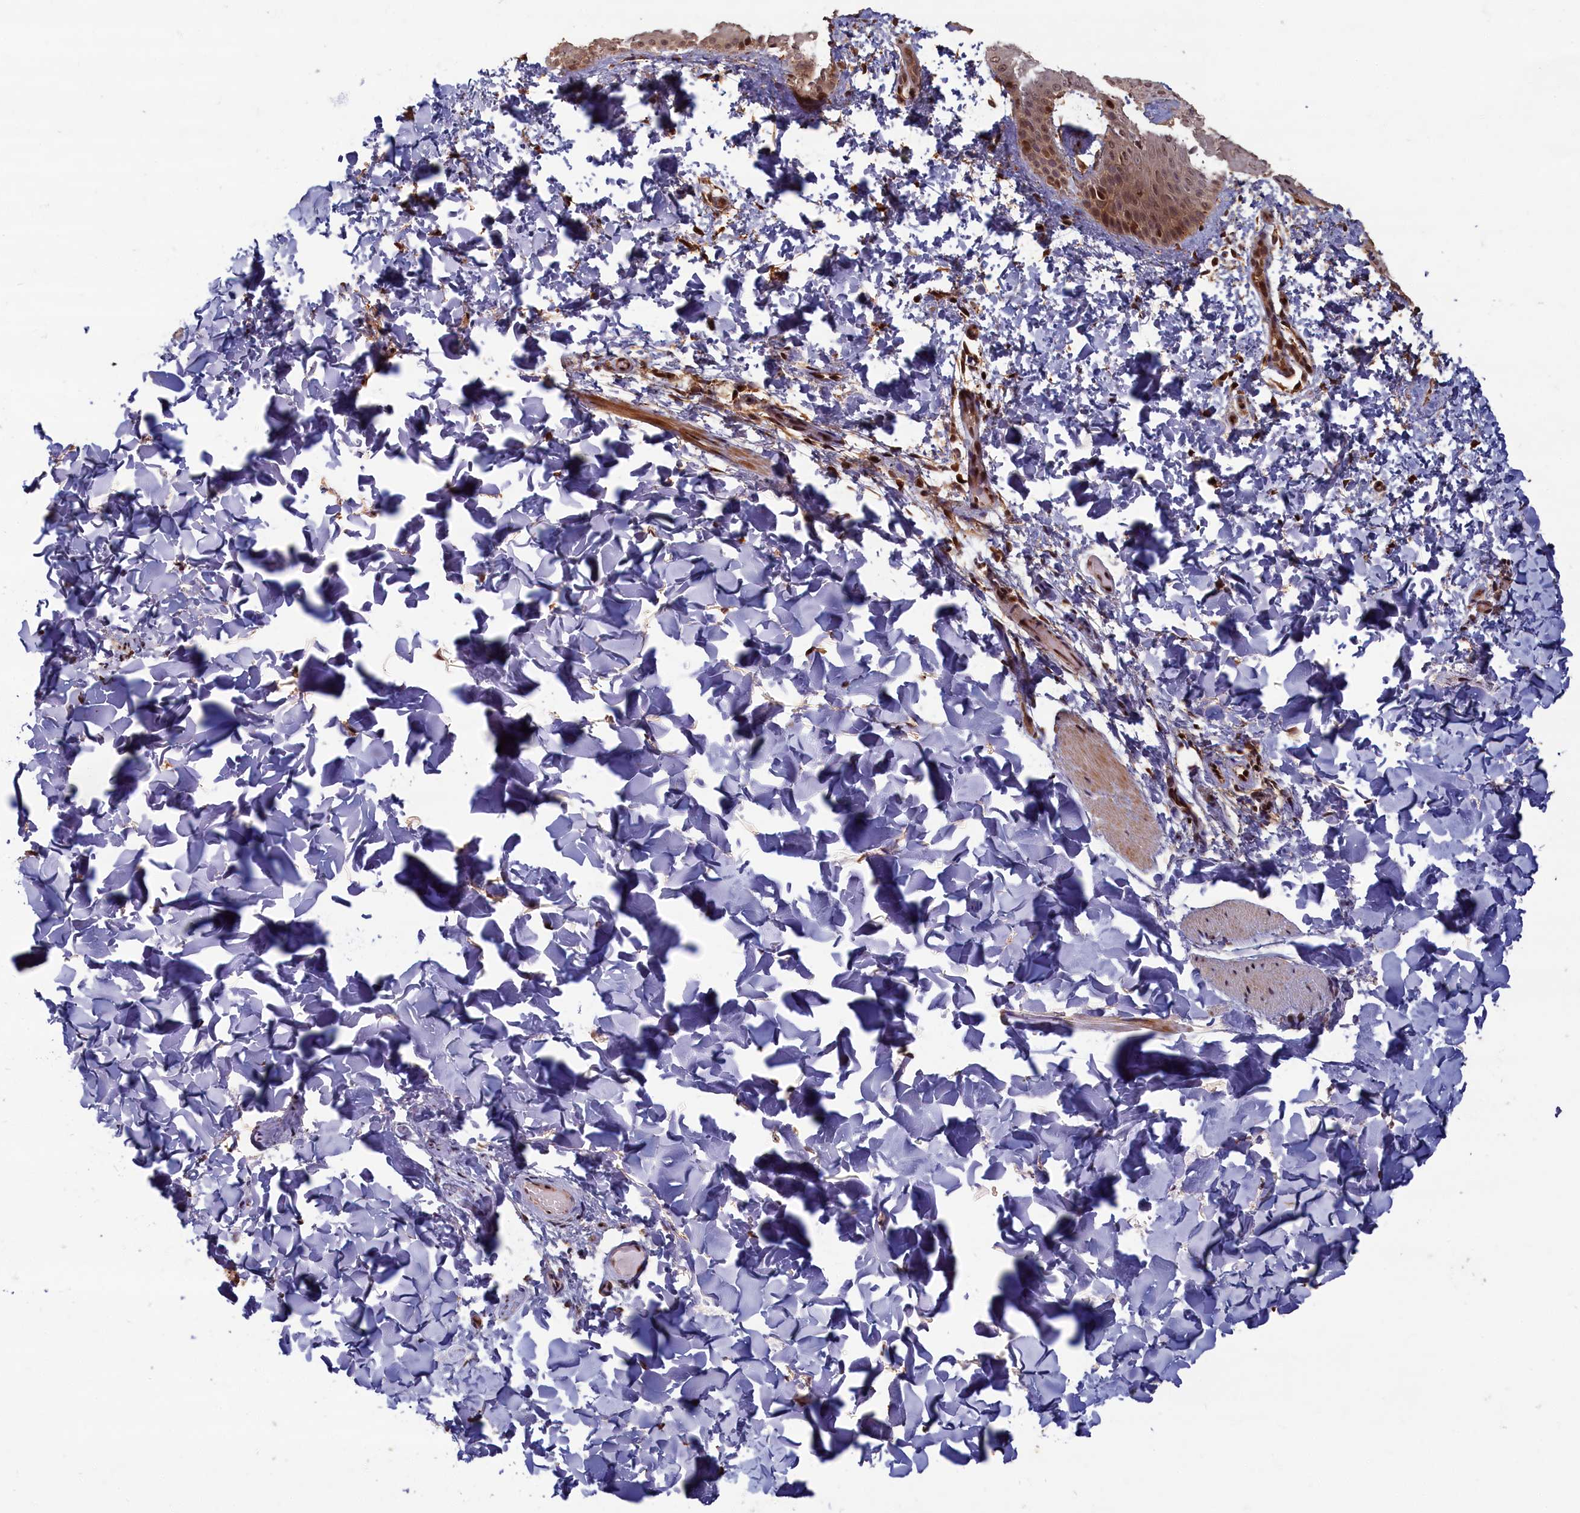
{"staining": {"intensity": "moderate", "quantity": ">75%", "location": "cytoplasmic/membranous,nuclear"}, "tissue": "skin", "cell_type": "Fibroblasts", "image_type": "normal", "snomed": [{"axis": "morphology", "description": "Normal tissue, NOS"}, {"axis": "topography", "description": "Skin"}], "caption": "Immunohistochemical staining of unremarkable skin shows medium levels of moderate cytoplasmic/membranous,nuclear positivity in approximately >75% of fibroblasts.", "gene": "HIF3A", "patient": {"sex": "male", "age": 36}}